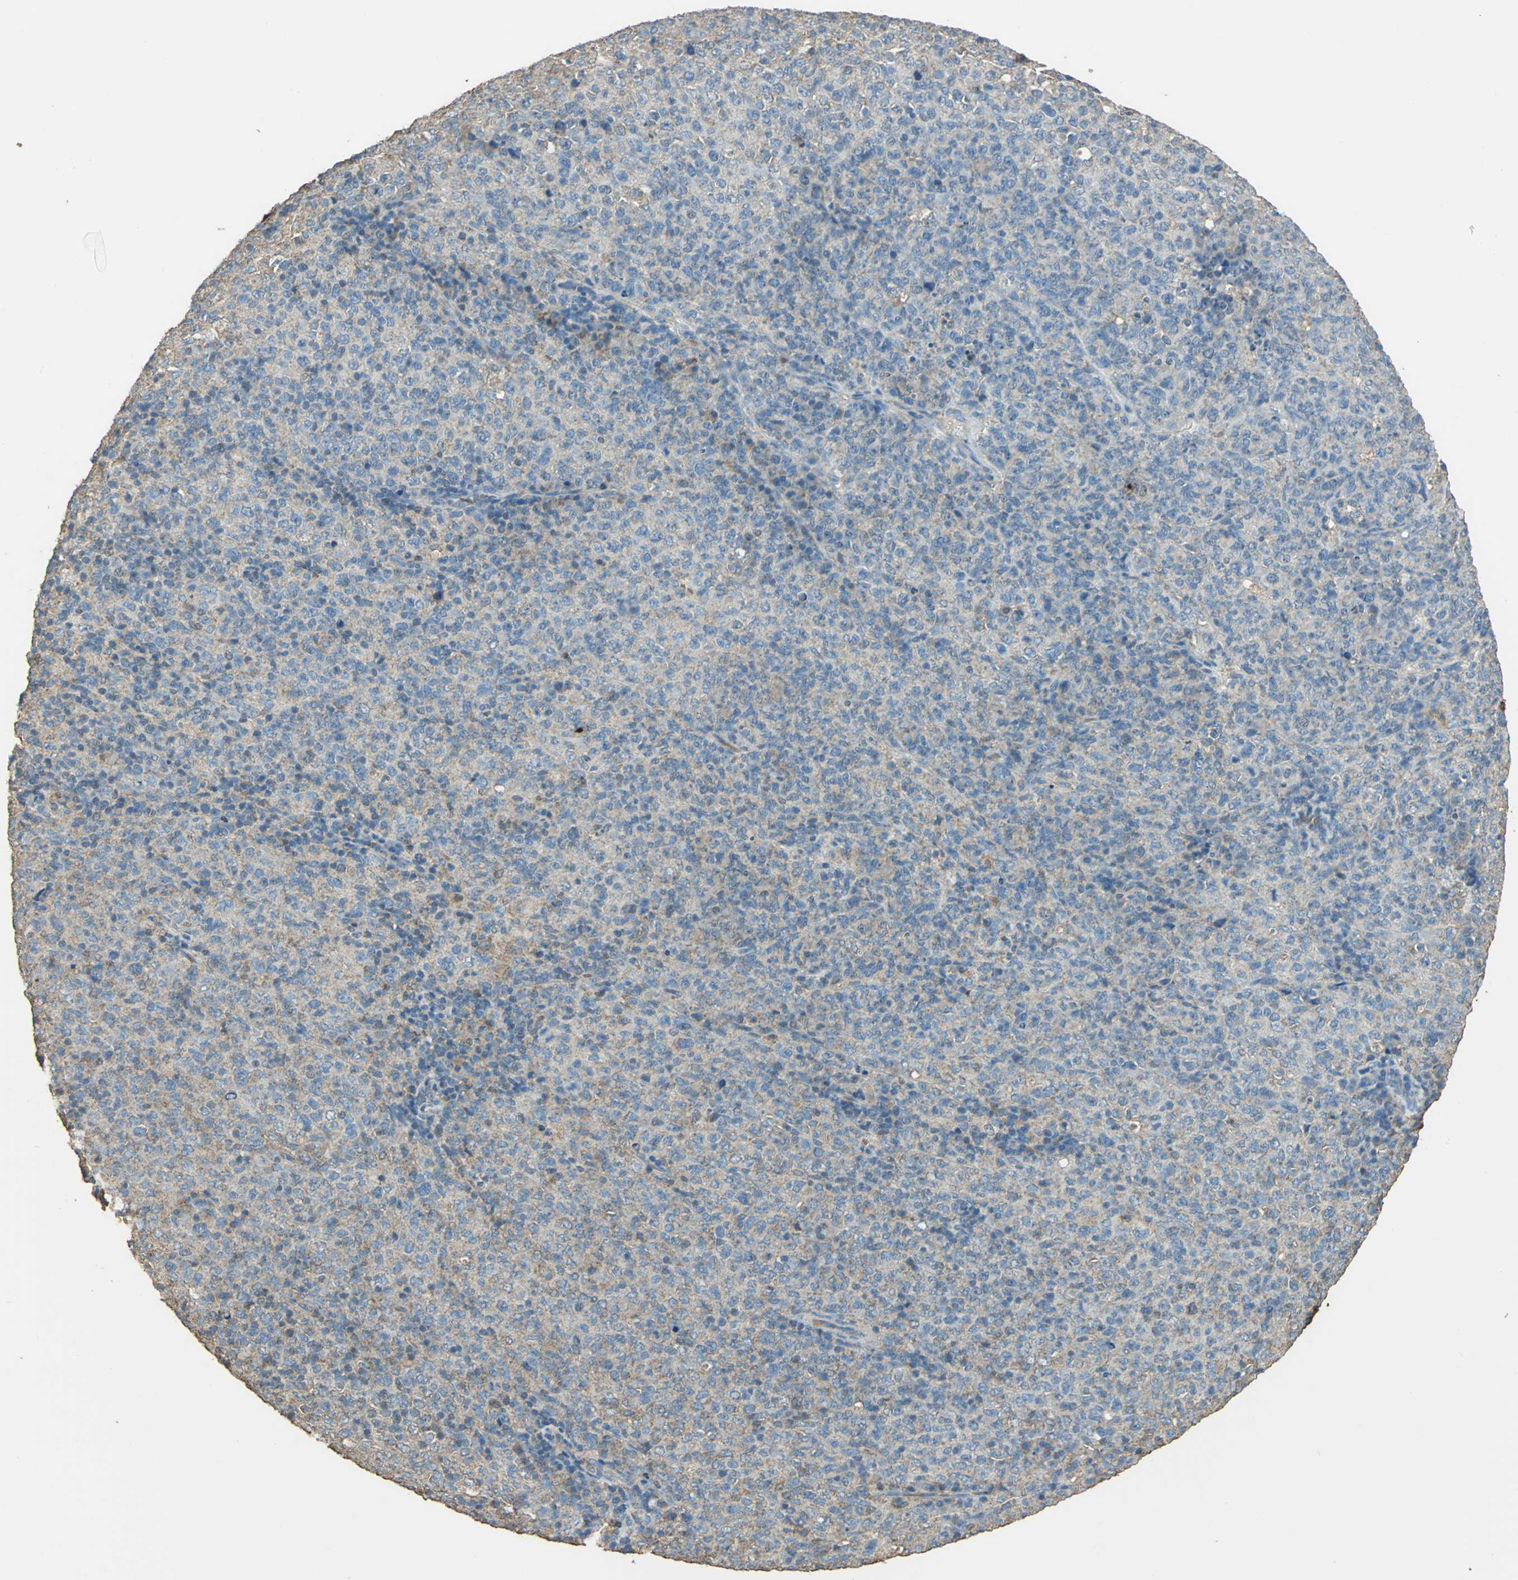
{"staining": {"intensity": "weak", "quantity": ">75%", "location": "cytoplasmic/membranous"}, "tissue": "lymphoma", "cell_type": "Tumor cells", "image_type": "cancer", "snomed": [{"axis": "morphology", "description": "Malignant lymphoma, non-Hodgkin's type, High grade"}, {"axis": "topography", "description": "Tonsil"}], "caption": "A brown stain shows weak cytoplasmic/membranous expression of a protein in lymphoma tumor cells.", "gene": "TRAPPC2", "patient": {"sex": "female", "age": 36}}